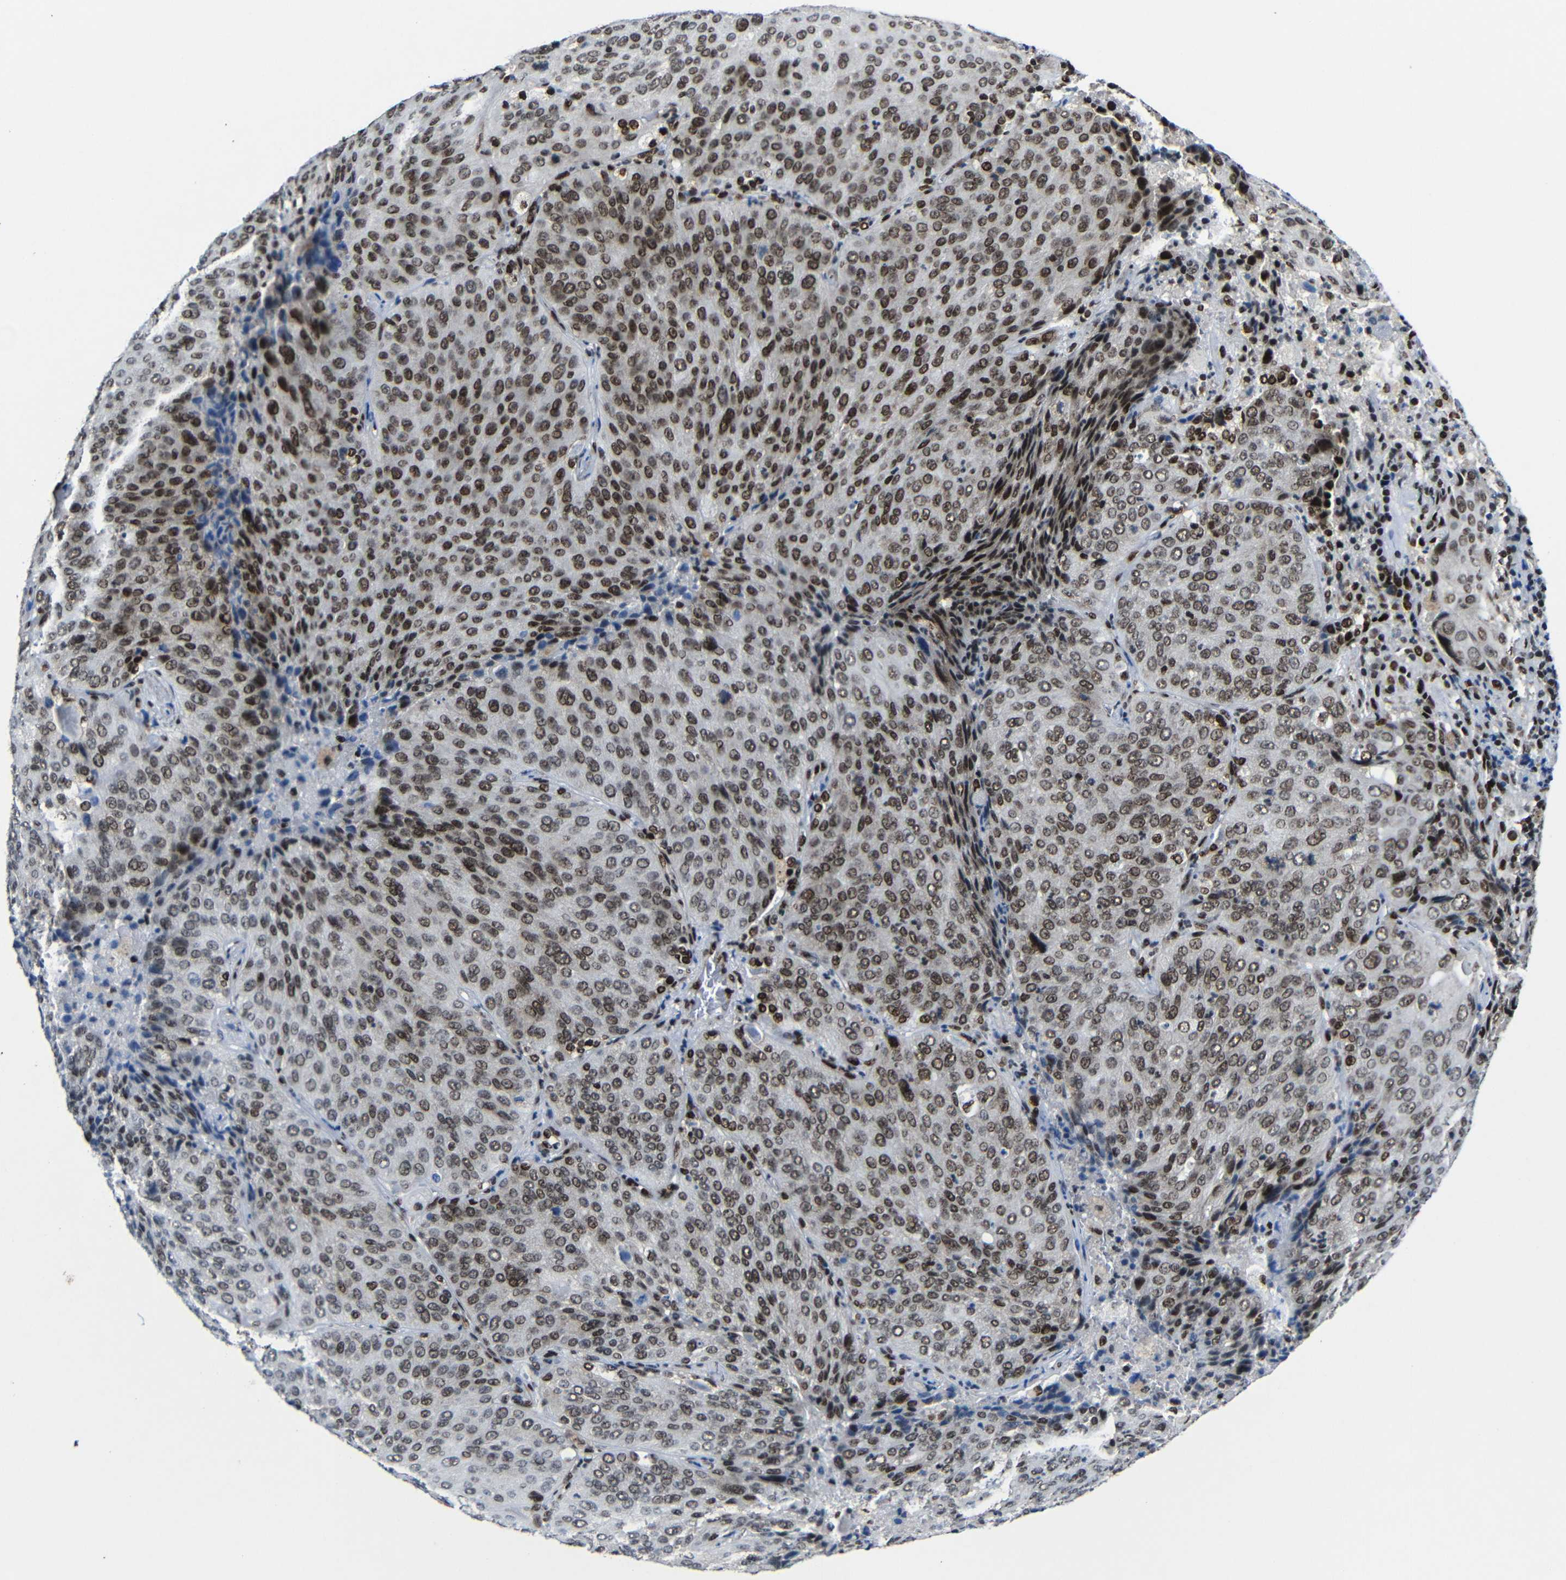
{"staining": {"intensity": "moderate", "quantity": ">75%", "location": "nuclear"}, "tissue": "lung cancer", "cell_type": "Tumor cells", "image_type": "cancer", "snomed": [{"axis": "morphology", "description": "Squamous cell carcinoma, NOS"}, {"axis": "topography", "description": "Lung"}], "caption": "Immunohistochemistry (IHC) photomicrograph of neoplastic tissue: human lung squamous cell carcinoma stained using immunohistochemistry (IHC) reveals medium levels of moderate protein expression localized specifically in the nuclear of tumor cells, appearing as a nuclear brown color.", "gene": "PTBP1", "patient": {"sex": "male", "age": 54}}